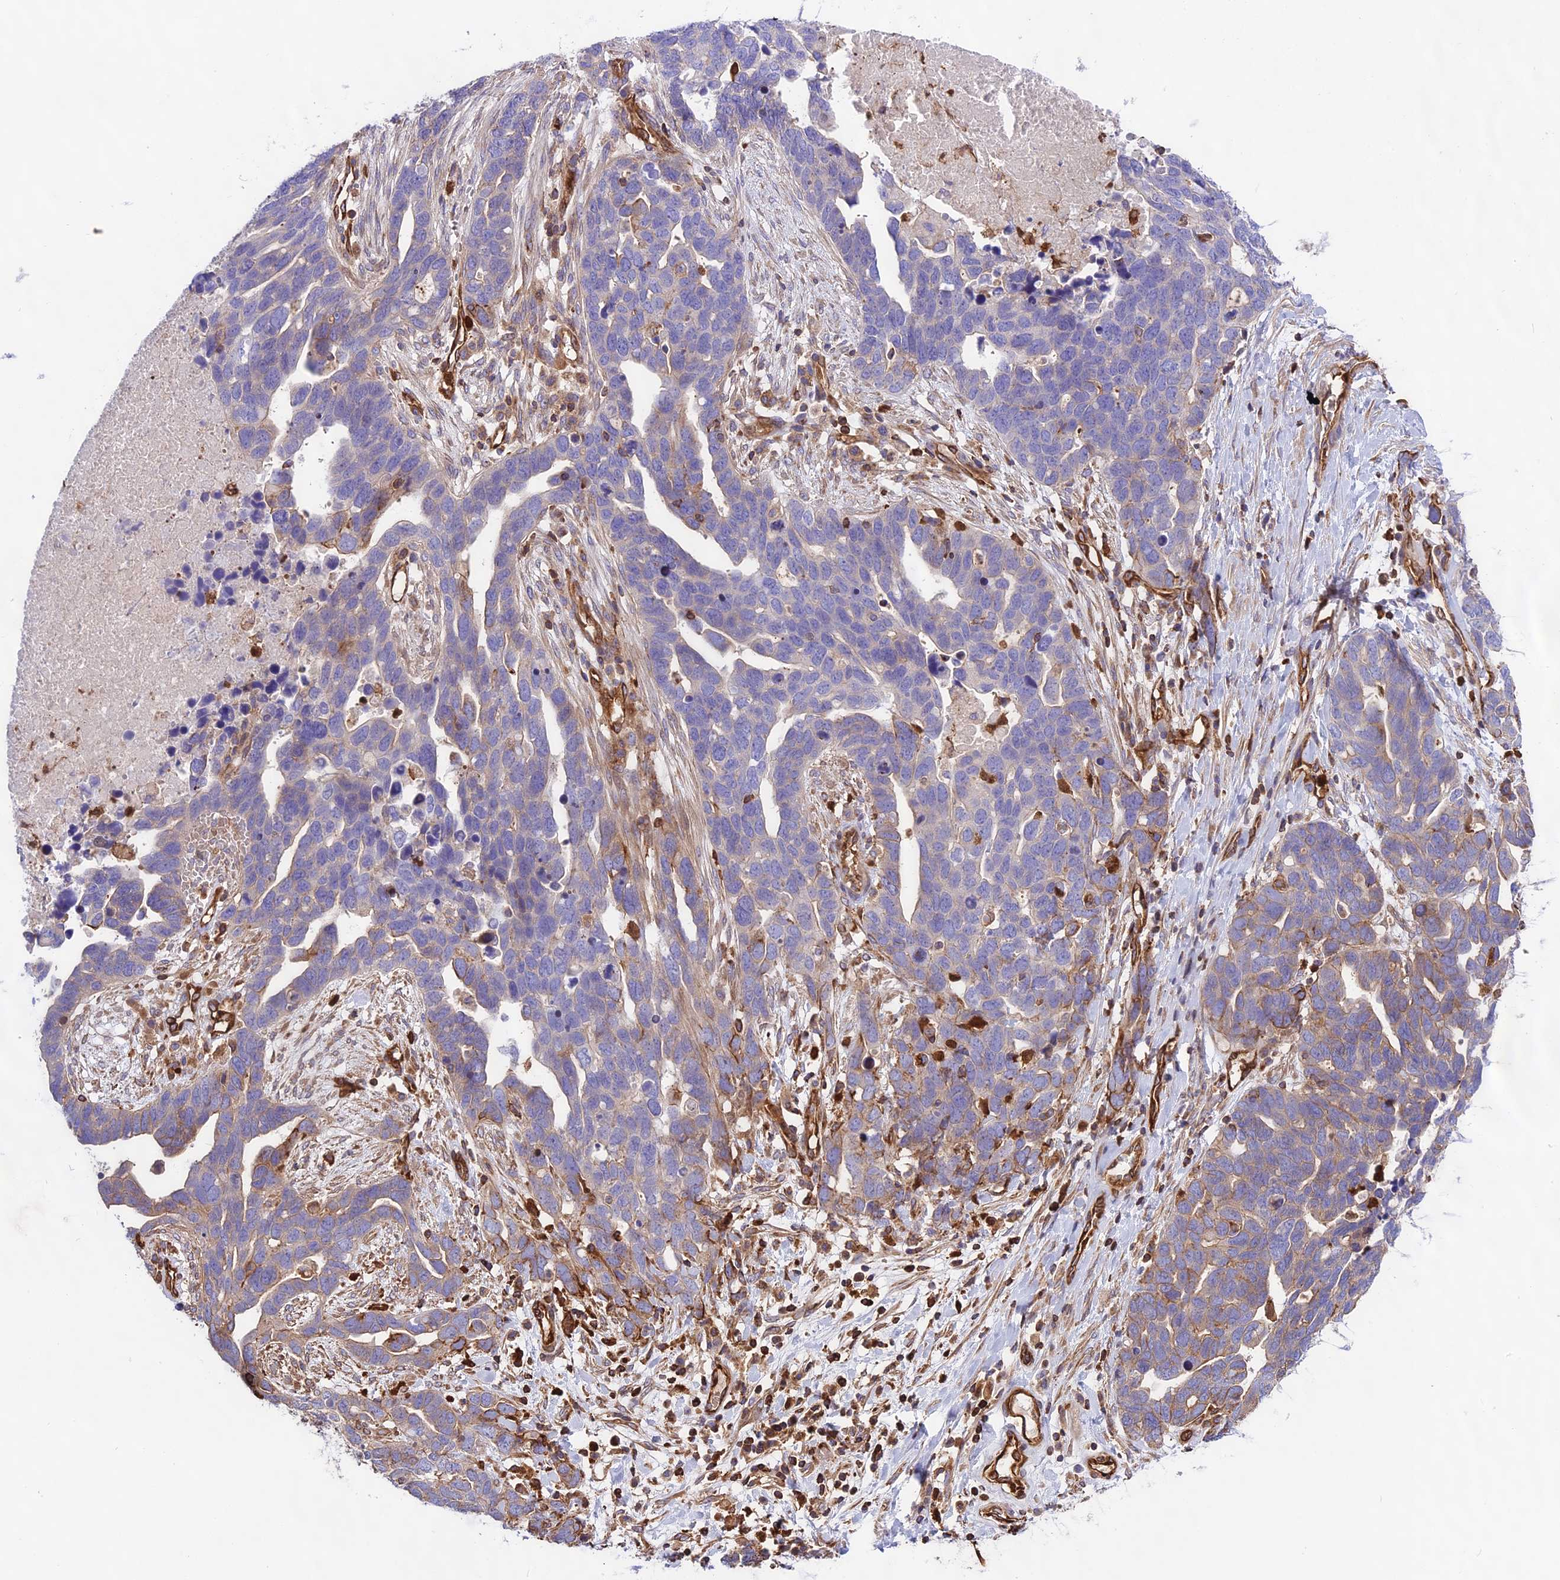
{"staining": {"intensity": "weak", "quantity": "<25%", "location": "cytoplasmic/membranous"}, "tissue": "ovarian cancer", "cell_type": "Tumor cells", "image_type": "cancer", "snomed": [{"axis": "morphology", "description": "Cystadenocarcinoma, serous, NOS"}, {"axis": "topography", "description": "Ovary"}], "caption": "Ovarian cancer stained for a protein using immunohistochemistry reveals no expression tumor cells.", "gene": "CD99L2", "patient": {"sex": "female", "age": 54}}